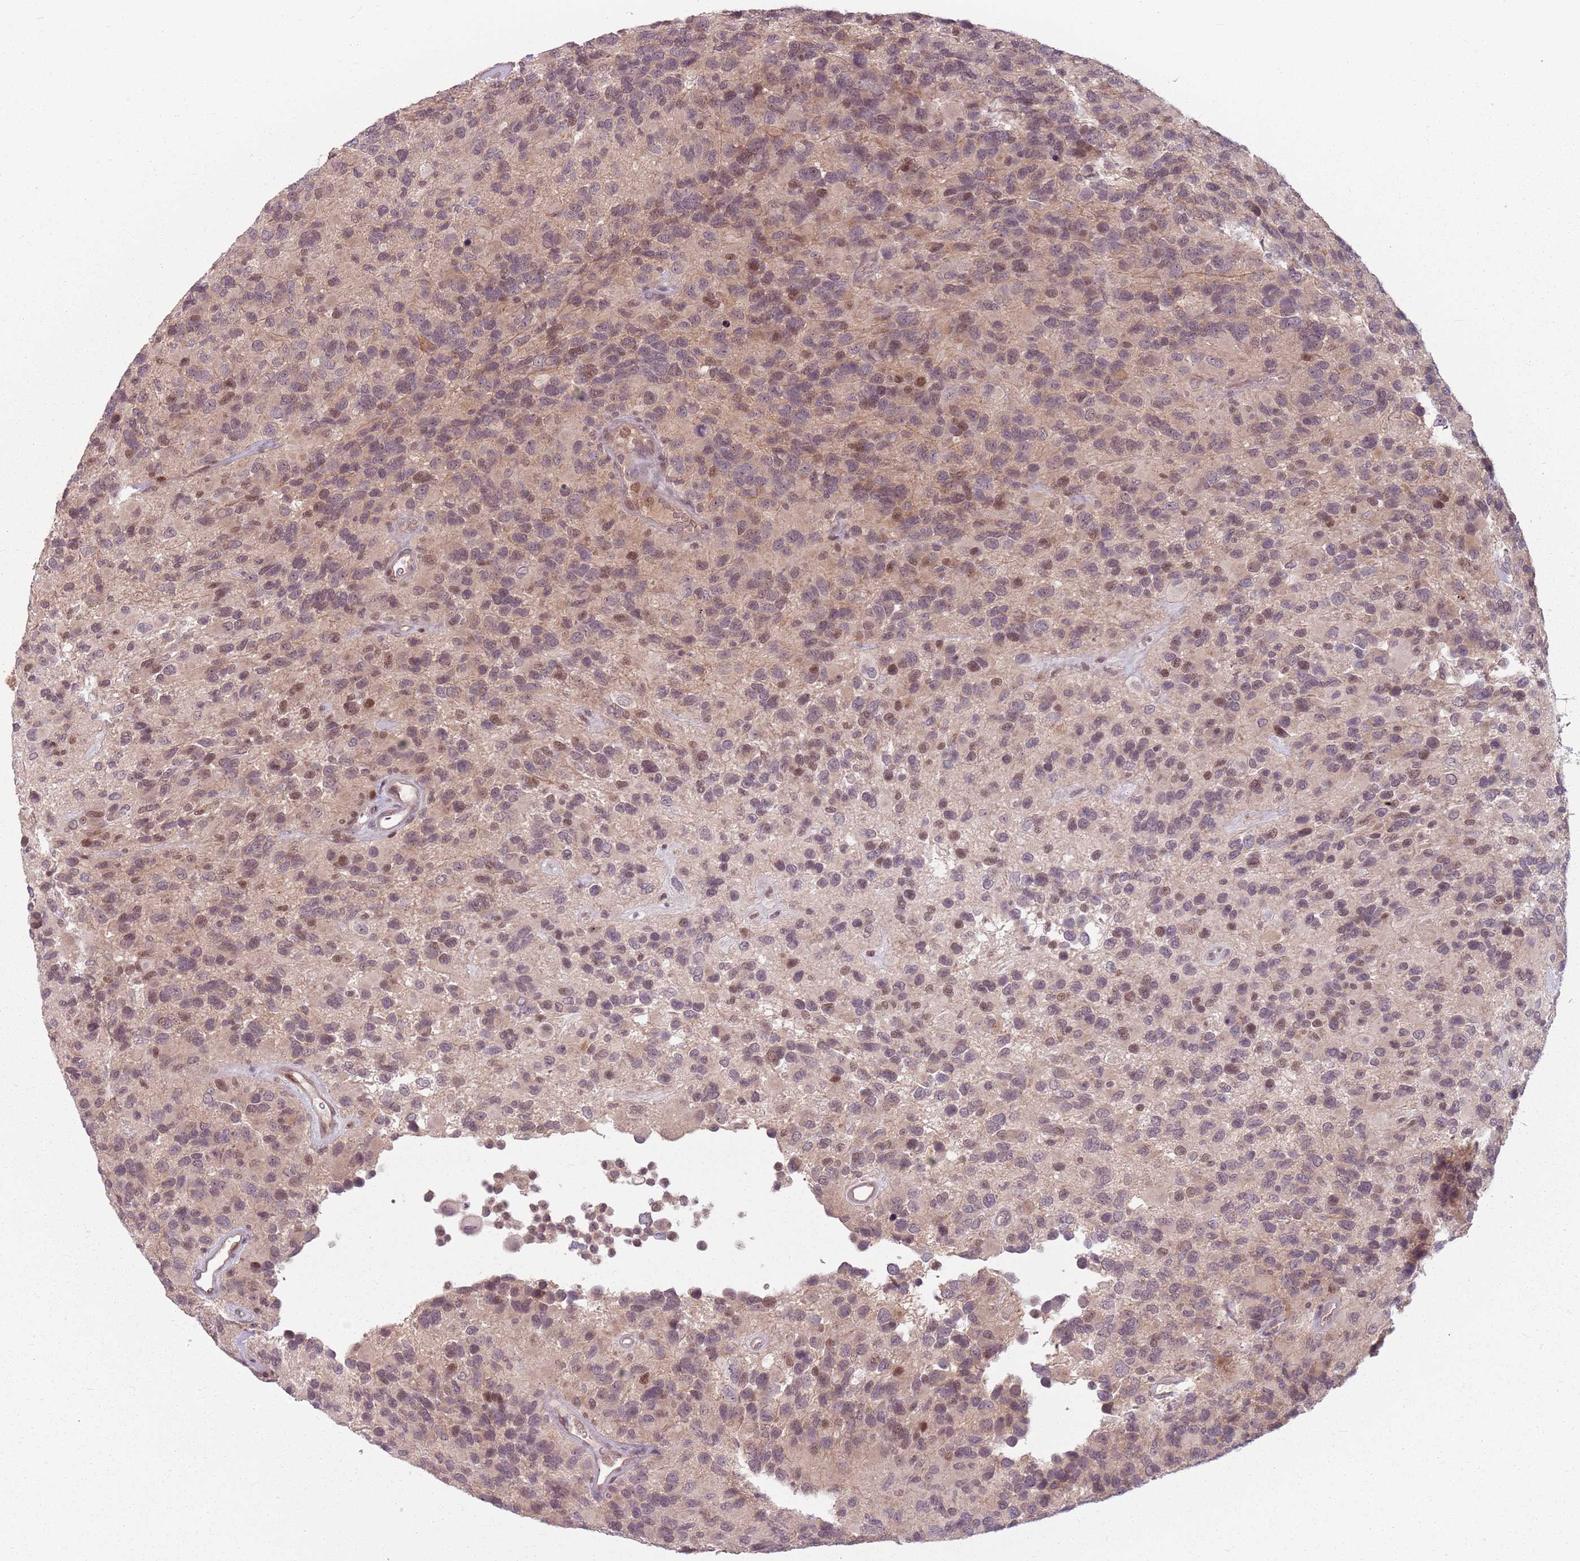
{"staining": {"intensity": "weak", "quantity": "25%-75%", "location": "nuclear"}, "tissue": "glioma", "cell_type": "Tumor cells", "image_type": "cancer", "snomed": [{"axis": "morphology", "description": "Glioma, malignant, High grade"}, {"axis": "topography", "description": "Brain"}], "caption": "The micrograph reveals a brown stain indicating the presence of a protein in the nuclear of tumor cells in malignant glioma (high-grade).", "gene": "ADGRG1", "patient": {"sex": "male", "age": 77}}